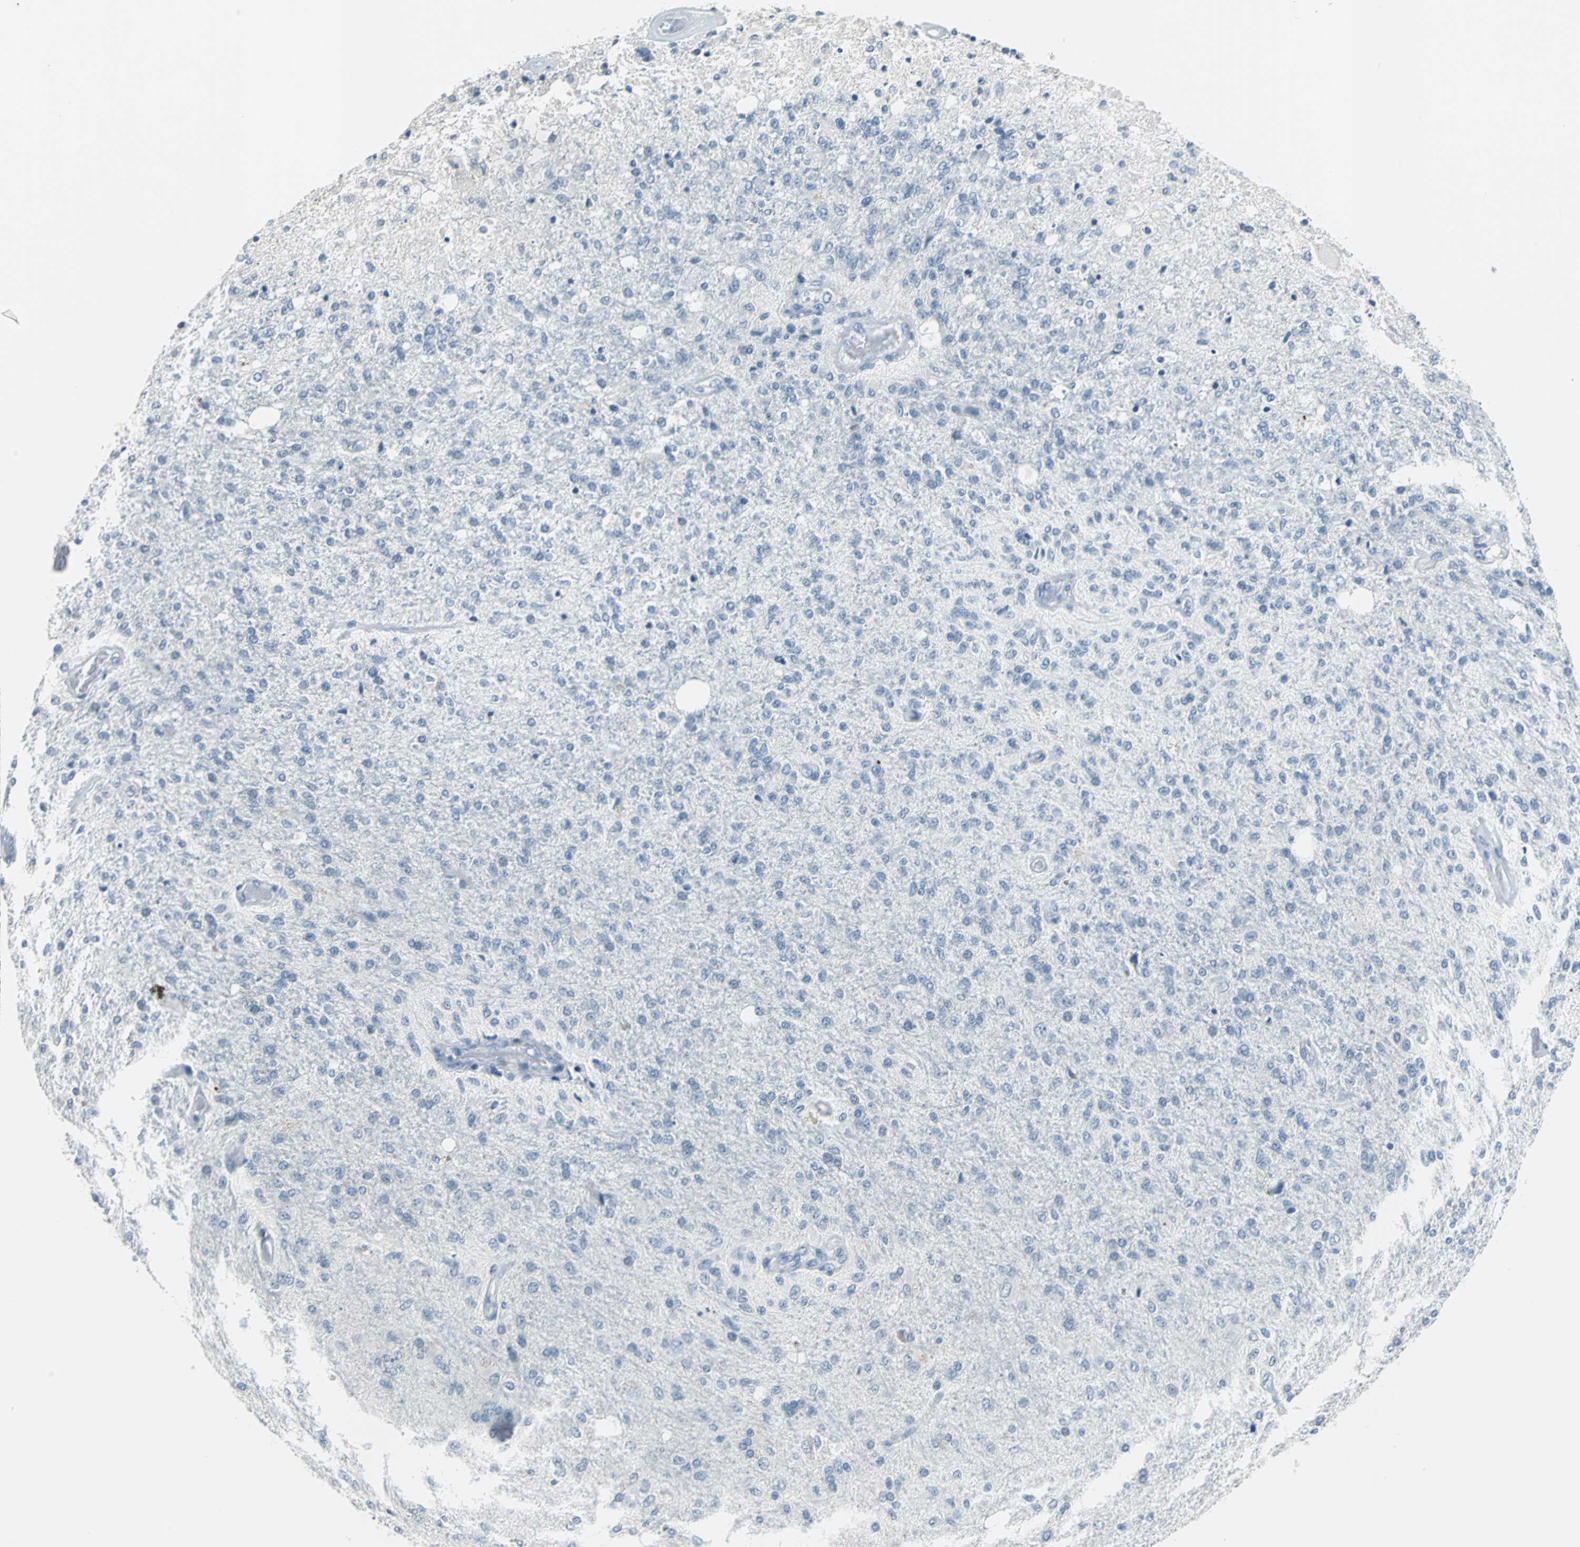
{"staining": {"intensity": "negative", "quantity": "none", "location": "none"}, "tissue": "glioma", "cell_type": "Tumor cells", "image_type": "cancer", "snomed": [{"axis": "morphology", "description": "Normal tissue, NOS"}, {"axis": "morphology", "description": "Glioma, malignant, High grade"}, {"axis": "topography", "description": "Cerebral cortex"}], "caption": "Human glioma stained for a protein using IHC demonstrates no positivity in tumor cells.", "gene": "MUC7", "patient": {"sex": "male", "age": 77}}